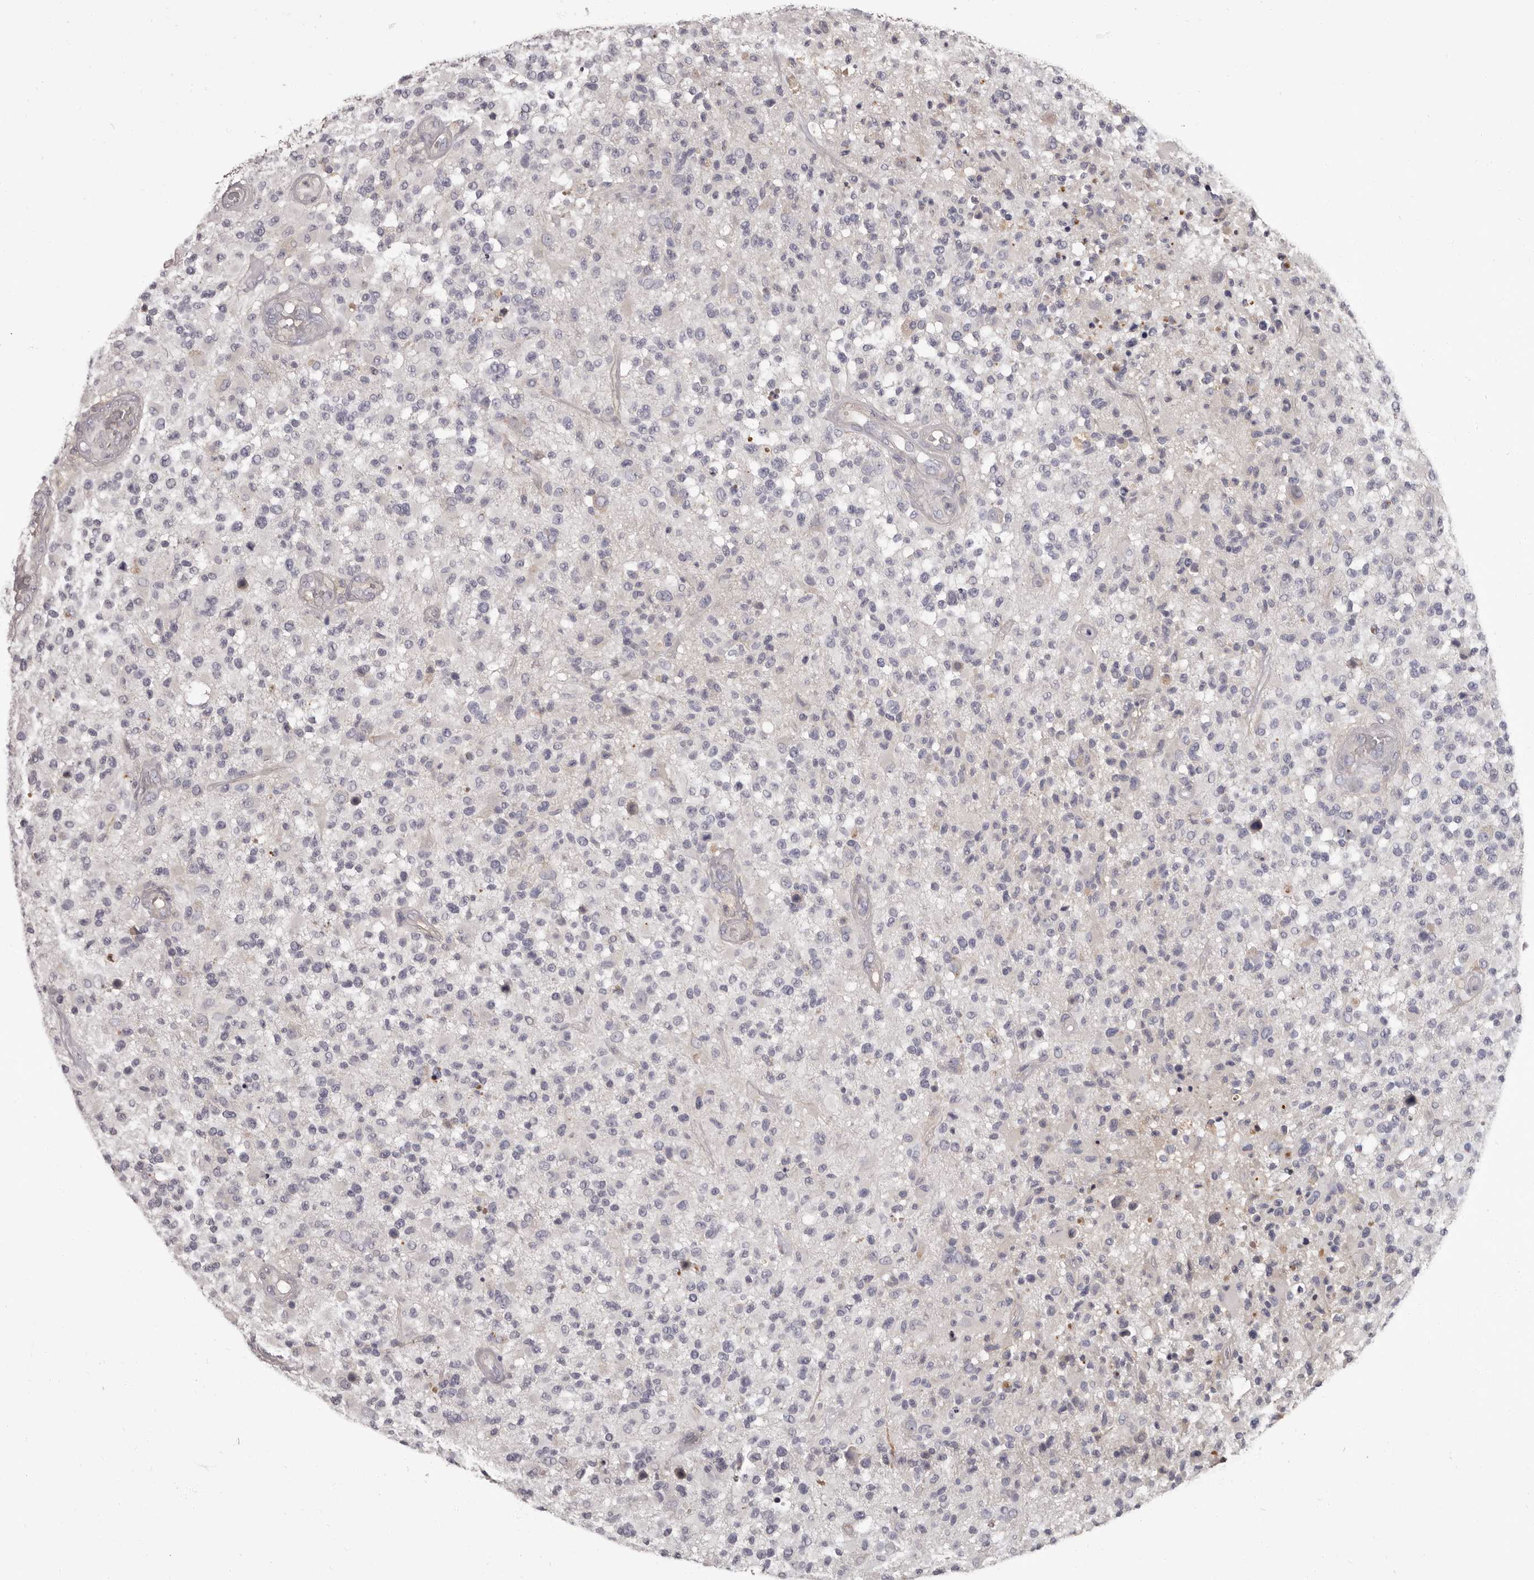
{"staining": {"intensity": "negative", "quantity": "none", "location": "none"}, "tissue": "glioma", "cell_type": "Tumor cells", "image_type": "cancer", "snomed": [{"axis": "morphology", "description": "Glioma, malignant, High grade"}, {"axis": "morphology", "description": "Glioblastoma, NOS"}, {"axis": "topography", "description": "Brain"}], "caption": "Immunohistochemical staining of glioma demonstrates no significant positivity in tumor cells.", "gene": "APEH", "patient": {"sex": "male", "age": 60}}